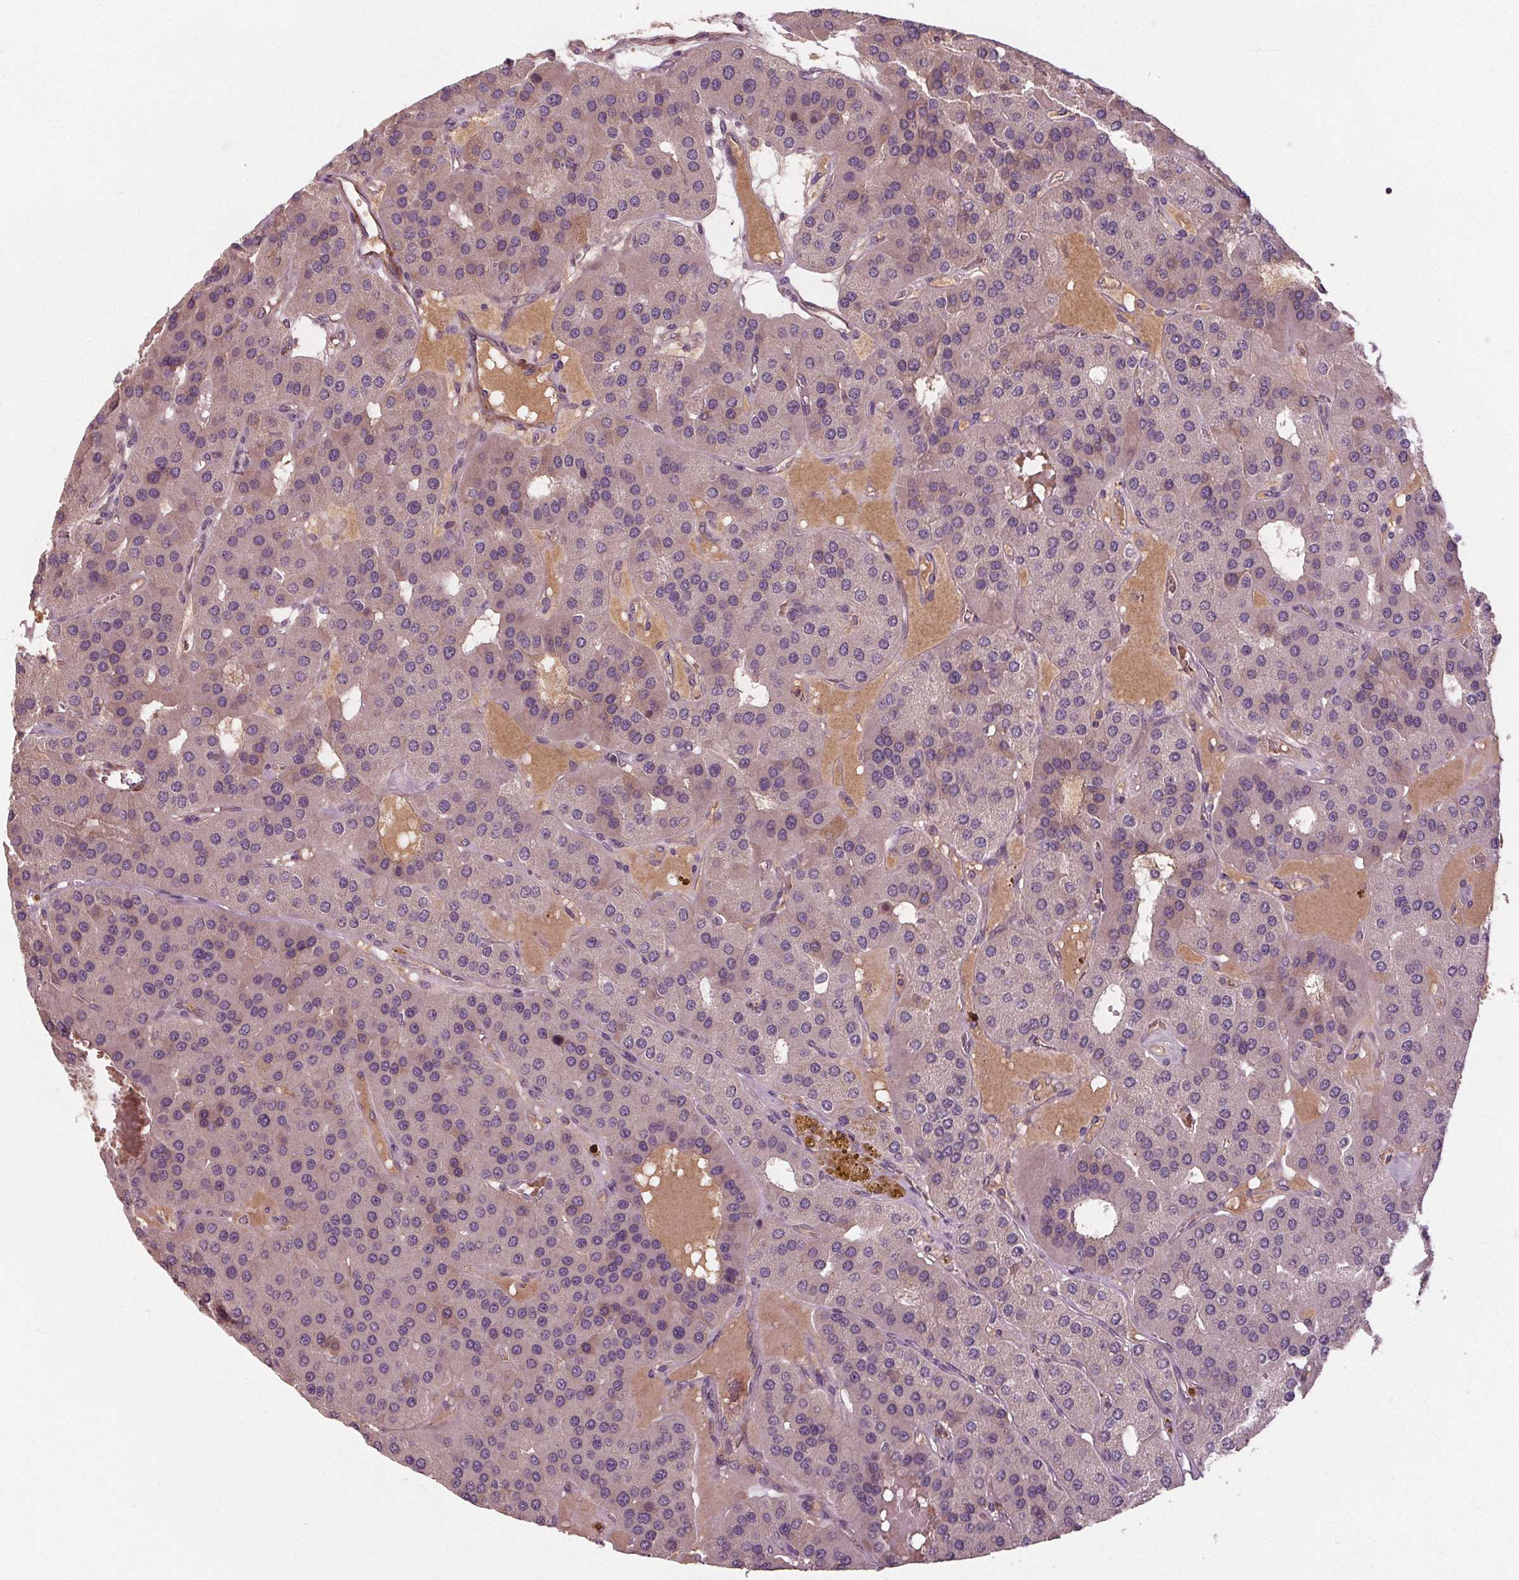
{"staining": {"intensity": "negative", "quantity": "none", "location": "none"}, "tissue": "parathyroid gland", "cell_type": "Glandular cells", "image_type": "normal", "snomed": [{"axis": "morphology", "description": "Normal tissue, NOS"}, {"axis": "morphology", "description": "Adenoma, NOS"}, {"axis": "topography", "description": "Parathyroid gland"}], "caption": "A high-resolution image shows IHC staining of unremarkable parathyroid gland, which shows no significant positivity in glandular cells.", "gene": "PDGFD", "patient": {"sex": "female", "age": 86}}